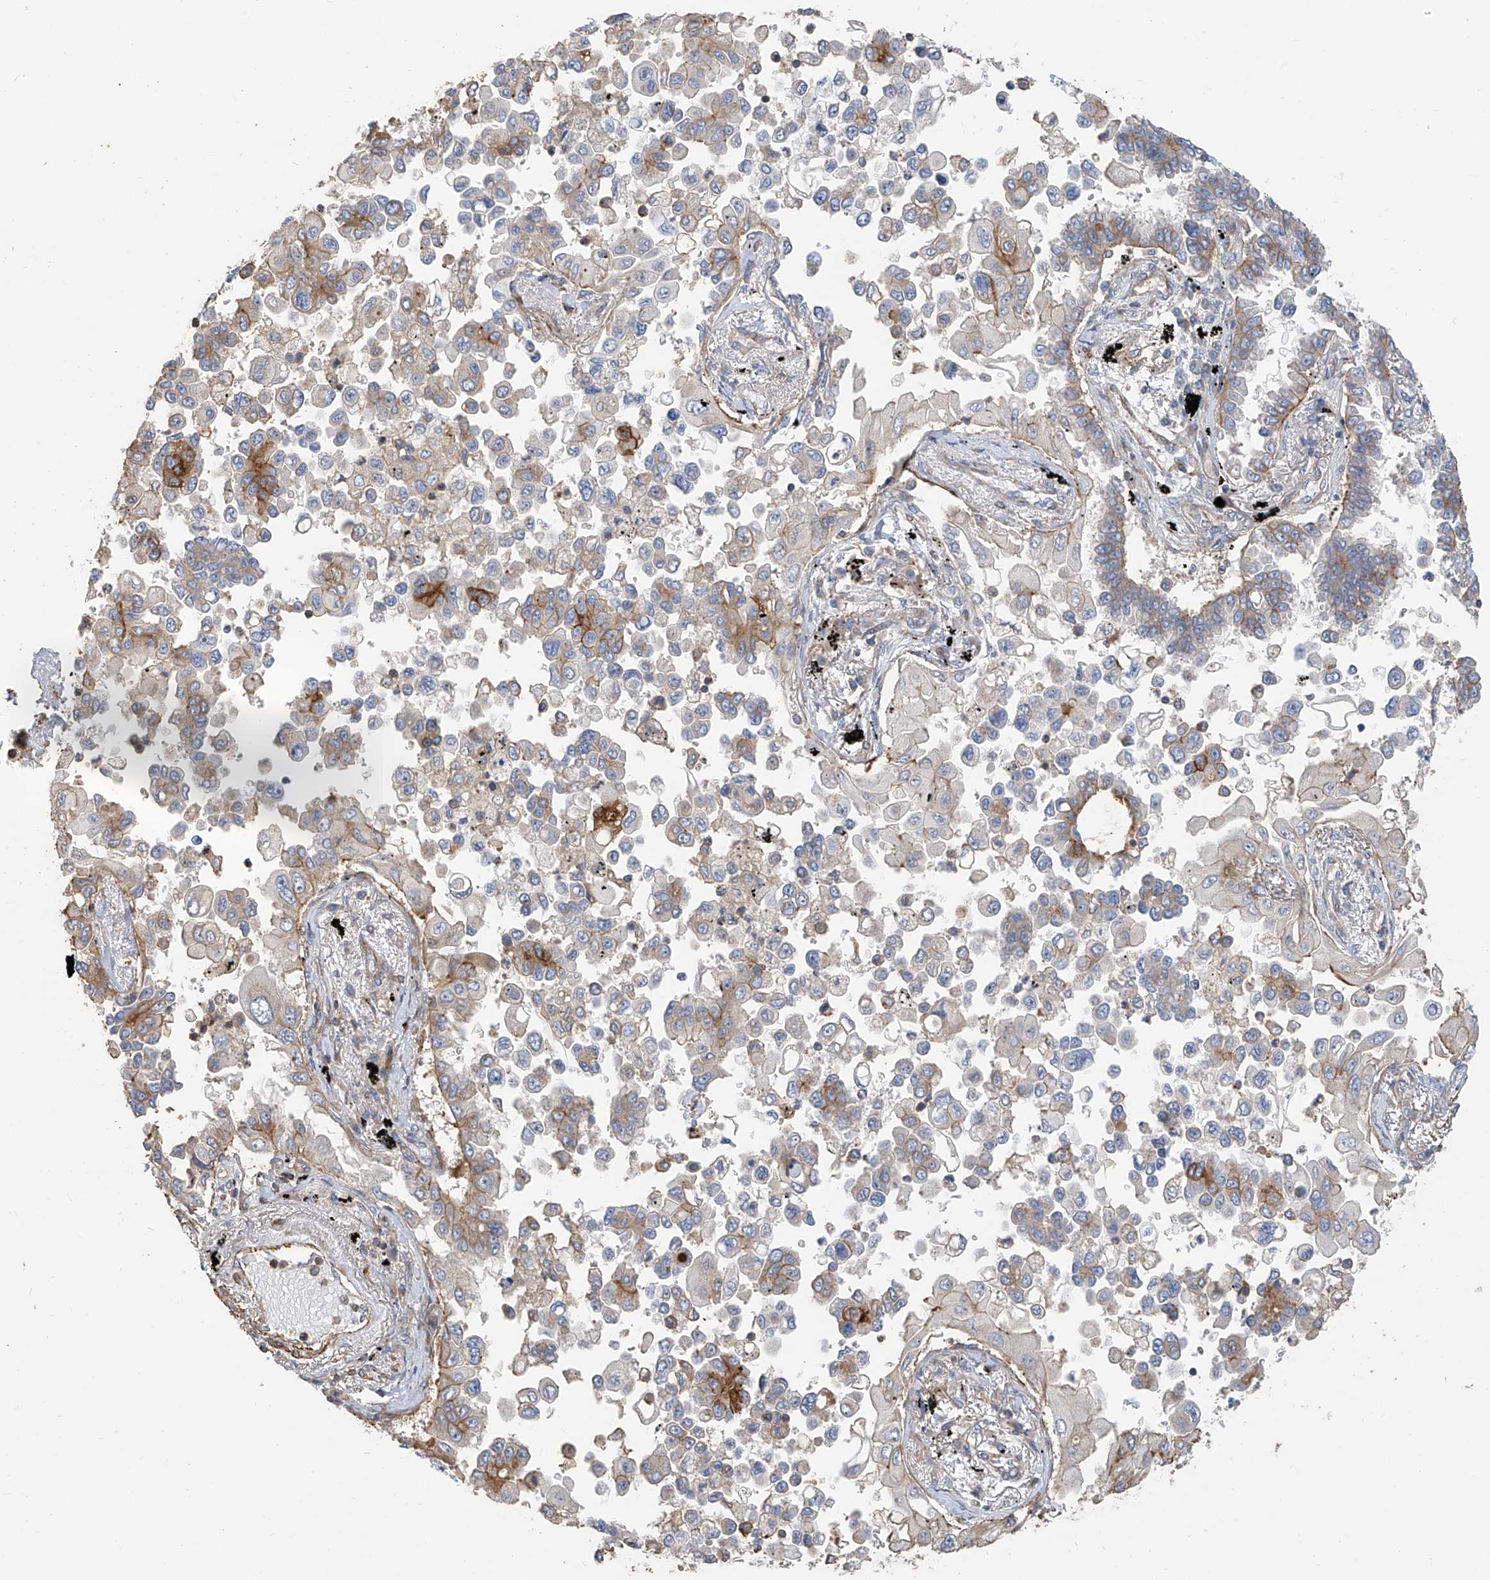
{"staining": {"intensity": "moderate", "quantity": "<25%", "location": "cytoplasmic/membranous"}, "tissue": "lung cancer", "cell_type": "Tumor cells", "image_type": "cancer", "snomed": [{"axis": "morphology", "description": "Adenocarcinoma, NOS"}, {"axis": "topography", "description": "Lung"}], "caption": "This is an image of immunohistochemistry staining of lung cancer, which shows moderate positivity in the cytoplasmic/membranous of tumor cells.", "gene": "SLC43A3", "patient": {"sex": "female", "age": 67}}